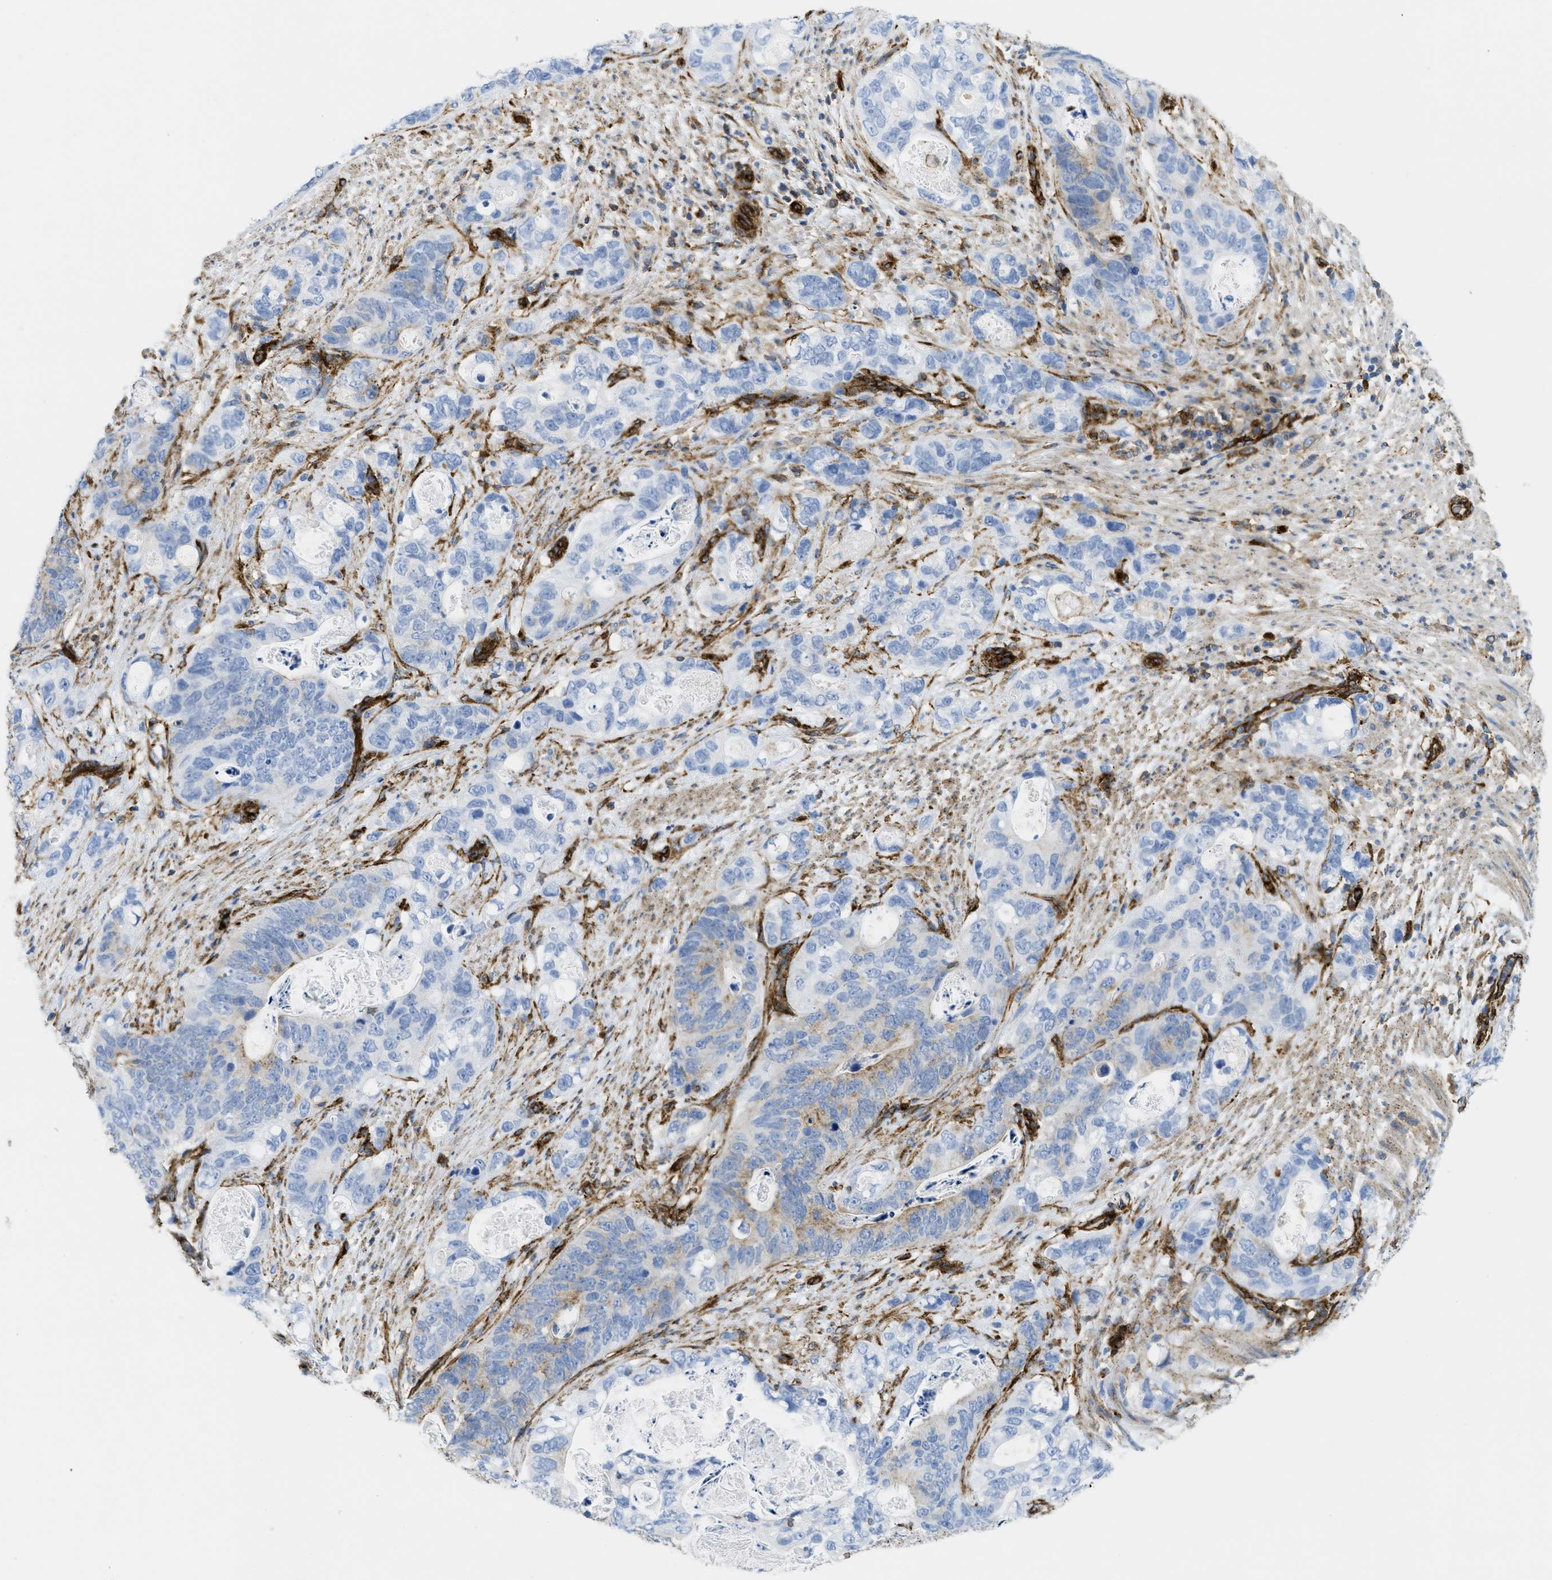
{"staining": {"intensity": "negative", "quantity": "none", "location": "none"}, "tissue": "stomach cancer", "cell_type": "Tumor cells", "image_type": "cancer", "snomed": [{"axis": "morphology", "description": "Normal tissue, NOS"}, {"axis": "morphology", "description": "Adenocarcinoma, NOS"}, {"axis": "topography", "description": "Stomach"}], "caption": "This is an immunohistochemistry micrograph of human stomach cancer. There is no expression in tumor cells.", "gene": "HIP1", "patient": {"sex": "female", "age": 89}}